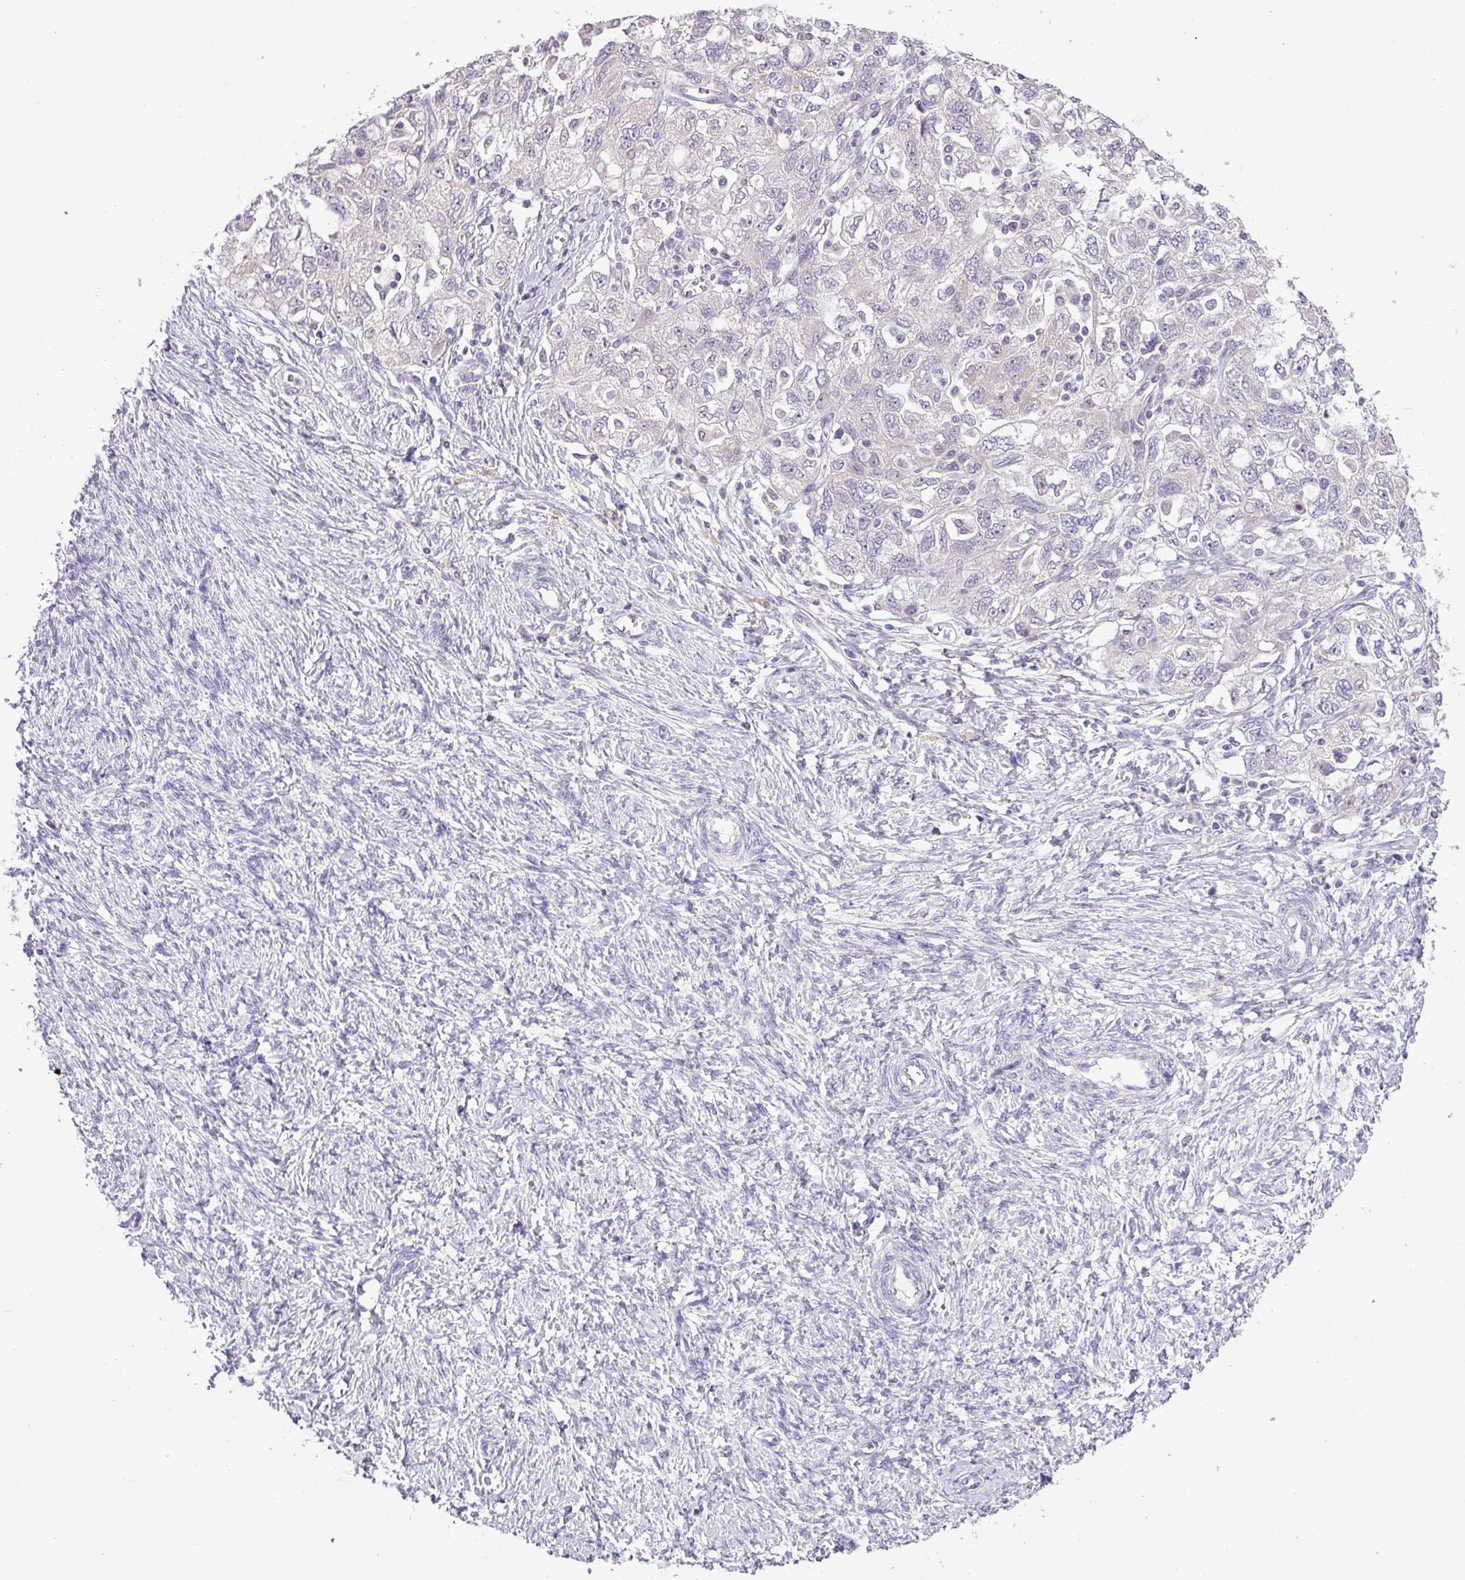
{"staining": {"intensity": "negative", "quantity": "none", "location": "none"}, "tissue": "ovarian cancer", "cell_type": "Tumor cells", "image_type": "cancer", "snomed": [{"axis": "morphology", "description": "Carcinoma, NOS"}, {"axis": "morphology", "description": "Cystadenocarcinoma, serous, NOS"}, {"axis": "topography", "description": "Ovary"}], "caption": "Tumor cells are negative for brown protein staining in ovarian cancer (serous cystadenocarcinoma).", "gene": "RIPPLY1", "patient": {"sex": "female", "age": 69}}